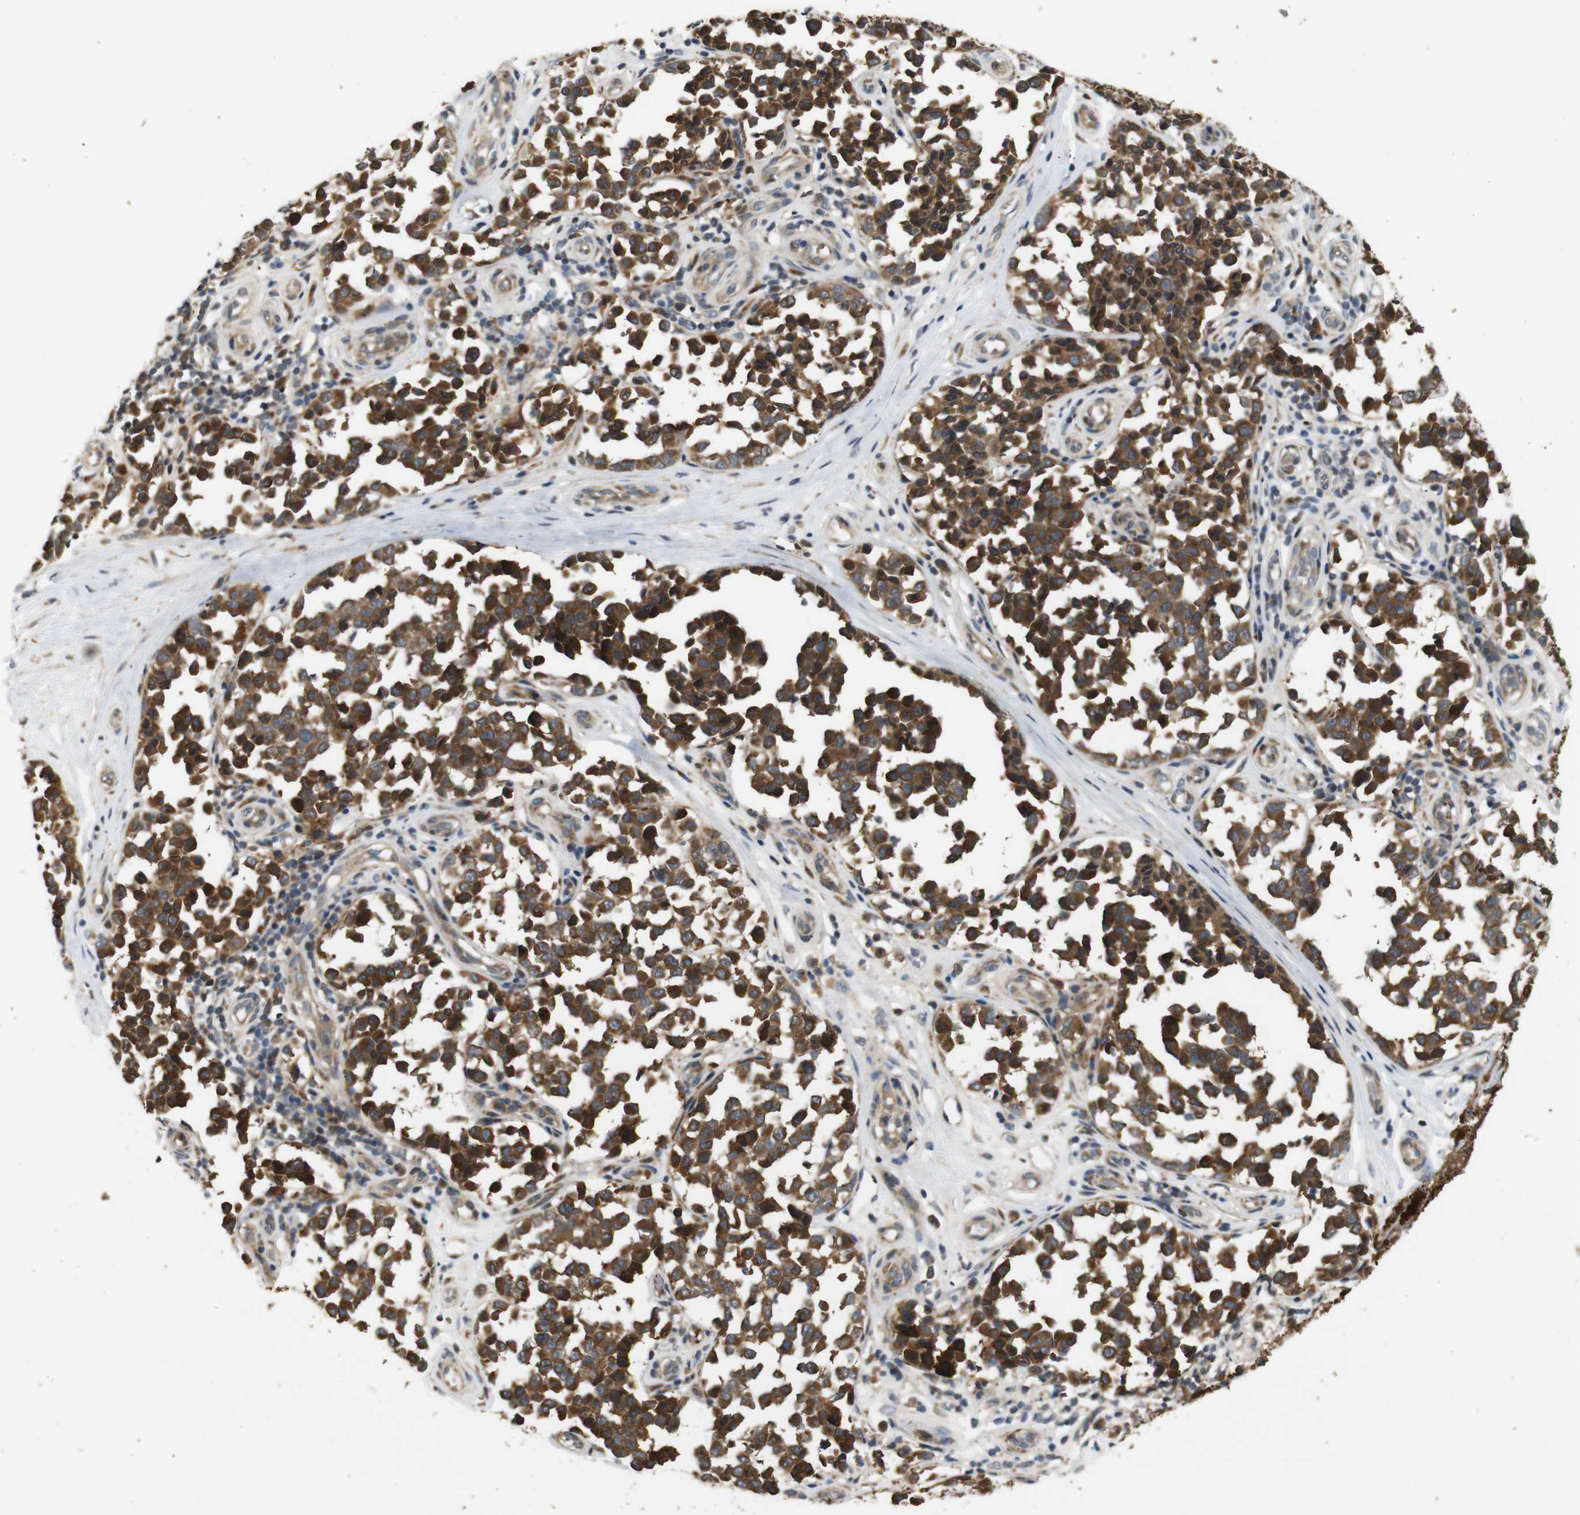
{"staining": {"intensity": "moderate", "quantity": ">75%", "location": "cytoplasmic/membranous"}, "tissue": "melanoma", "cell_type": "Tumor cells", "image_type": "cancer", "snomed": [{"axis": "morphology", "description": "Malignant melanoma, NOS"}, {"axis": "topography", "description": "Skin"}], "caption": "Immunohistochemical staining of malignant melanoma demonstrates medium levels of moderate cytoplasmic/membranous expression in approximately >75% of tumor cells.", "gene": "EPHB2", "patient": {"sex": "female", "age": 64}}